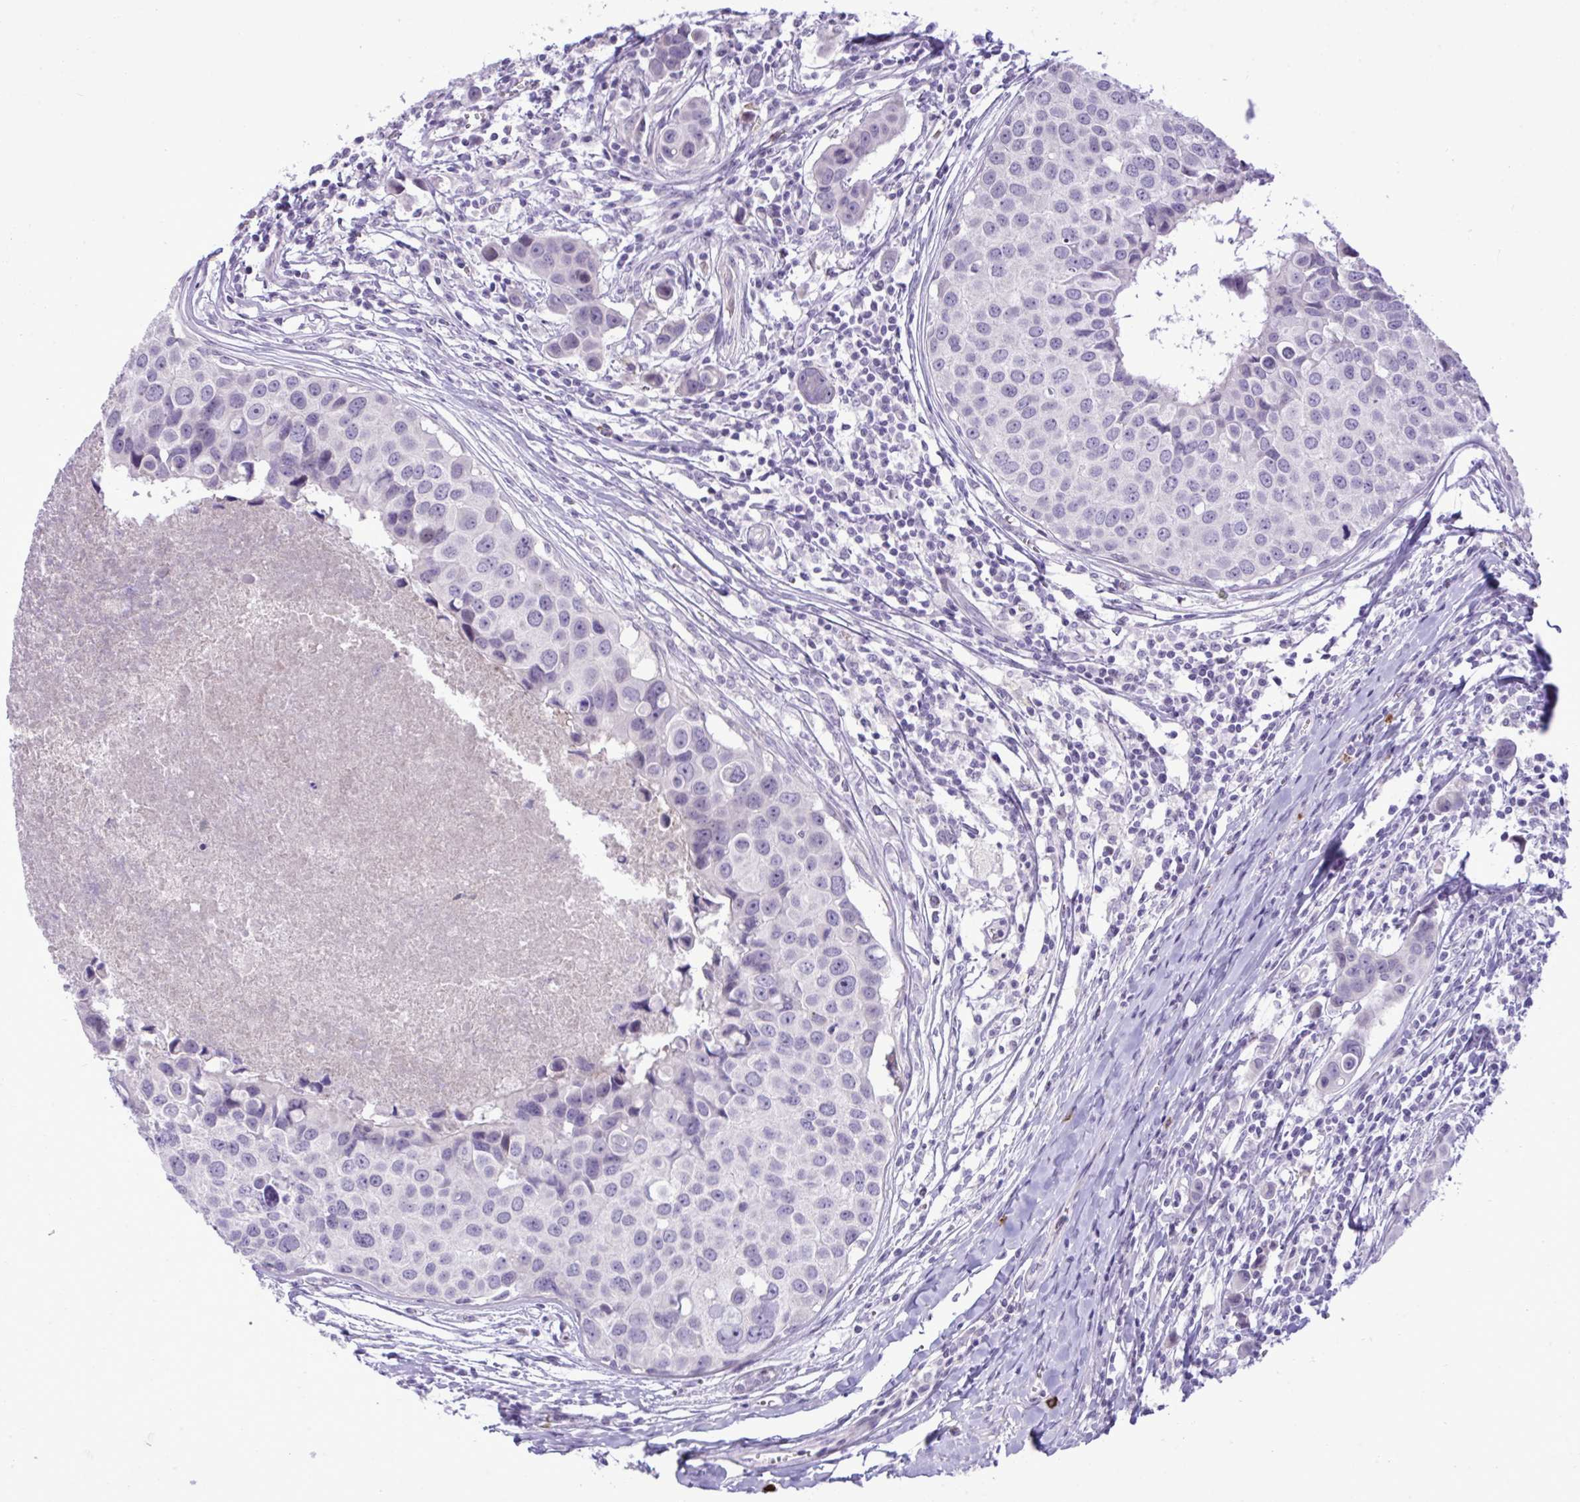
{"staining": {"intensity": "negative", "quantity": "none", "location": "none"}, "tissue": "breast cancer", "cell_type": "Tumor cells", "image_type": "cancer", "snomed": [{"axis": "morphology", "description": "Duct carcinoma"}, {"axis": "topography", "description": "Breast"}], "caption": "DAB immunohistochemical staining of human breast infiltrating ductal carcinoma demonstrates no significant expression in tumor cells.", "gene": "SPAG1", "patient": {"sex": "female", "age": 24}}